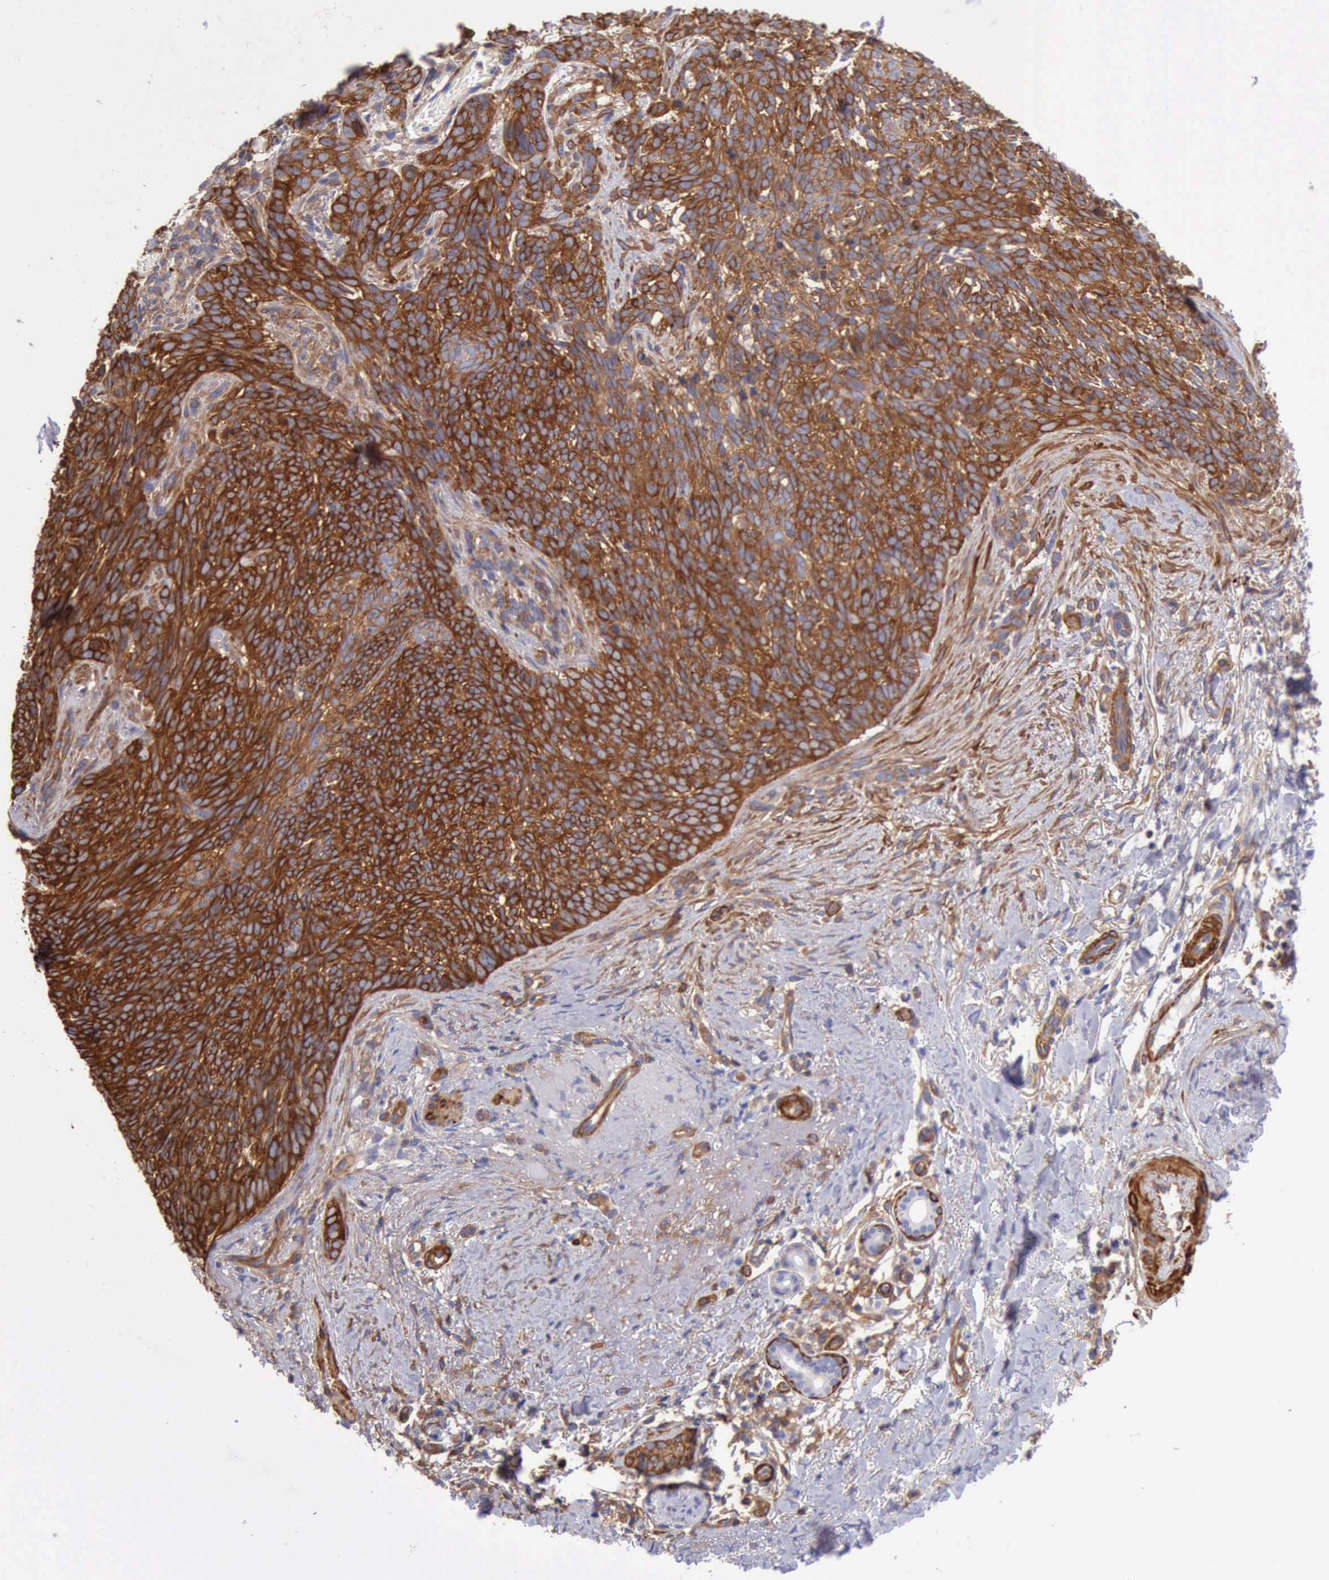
{"staining": {"intensity": "strong", "quantity": ">75%", "location": "cytoplasmic/membranous"}, "tissue": "skin cancer", "cell_type": "Tumor cells", "image_type": "cancer", "snomed": [{"axis": "morphology", "description": "Basal cell carcinoma"}, {"axis": "topography", "description": "Skin"}], "caption": "A high amount of strong cytoplasmic/membranous staining is appreciated in about >75% of tumor cells in skin basal cell carcinoma tissue. Nuclei are stained in blue.", "gene": "FLNA", "patient": {"sex": "female", "age": 81}}